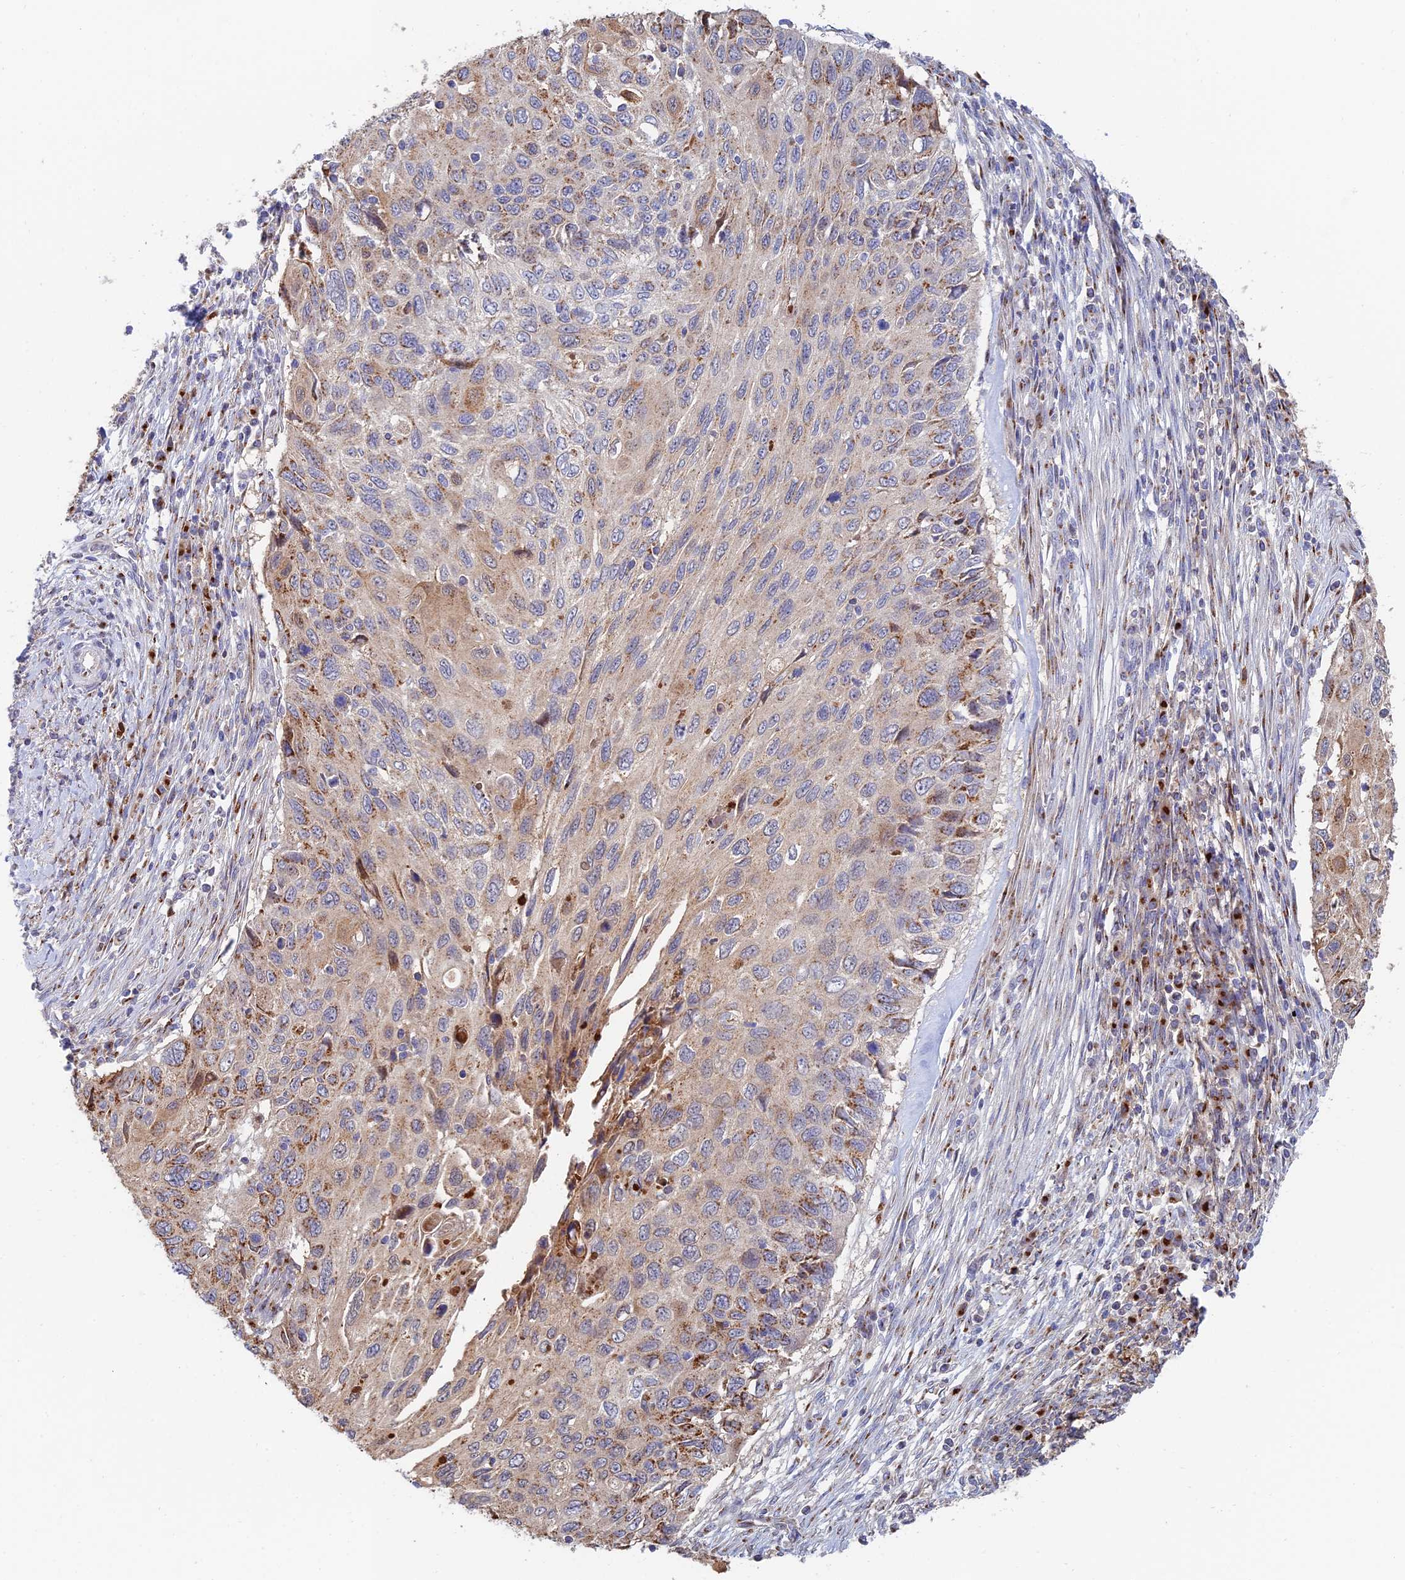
{"staining": {"intensity": "moderate", "quantity": "25%-75%", "location": "cytoplasmic/membranous"}, "tissue": "cervical cancer", "cell_type": "Tumor cells", "image_type": "cancer", "snomed": [{"axis": "morphology", "description": "Squamous cell carcinoma, NOS"}, {"axis": "topography", "description": "Cervix"}], "caption": "IHC photomicrograph of neoplastic tissue: squamous cell carcinoma (cervical) stained using immunohistochemistry displays medium levels of moderate protein expression localized specifically in the cytoplasmic/membranous of tumor cells, appearing as a cytoplasmic/membranous brown color.", "gene": "HS2ST1", "patient": {"sex": "female", "age": 70}}